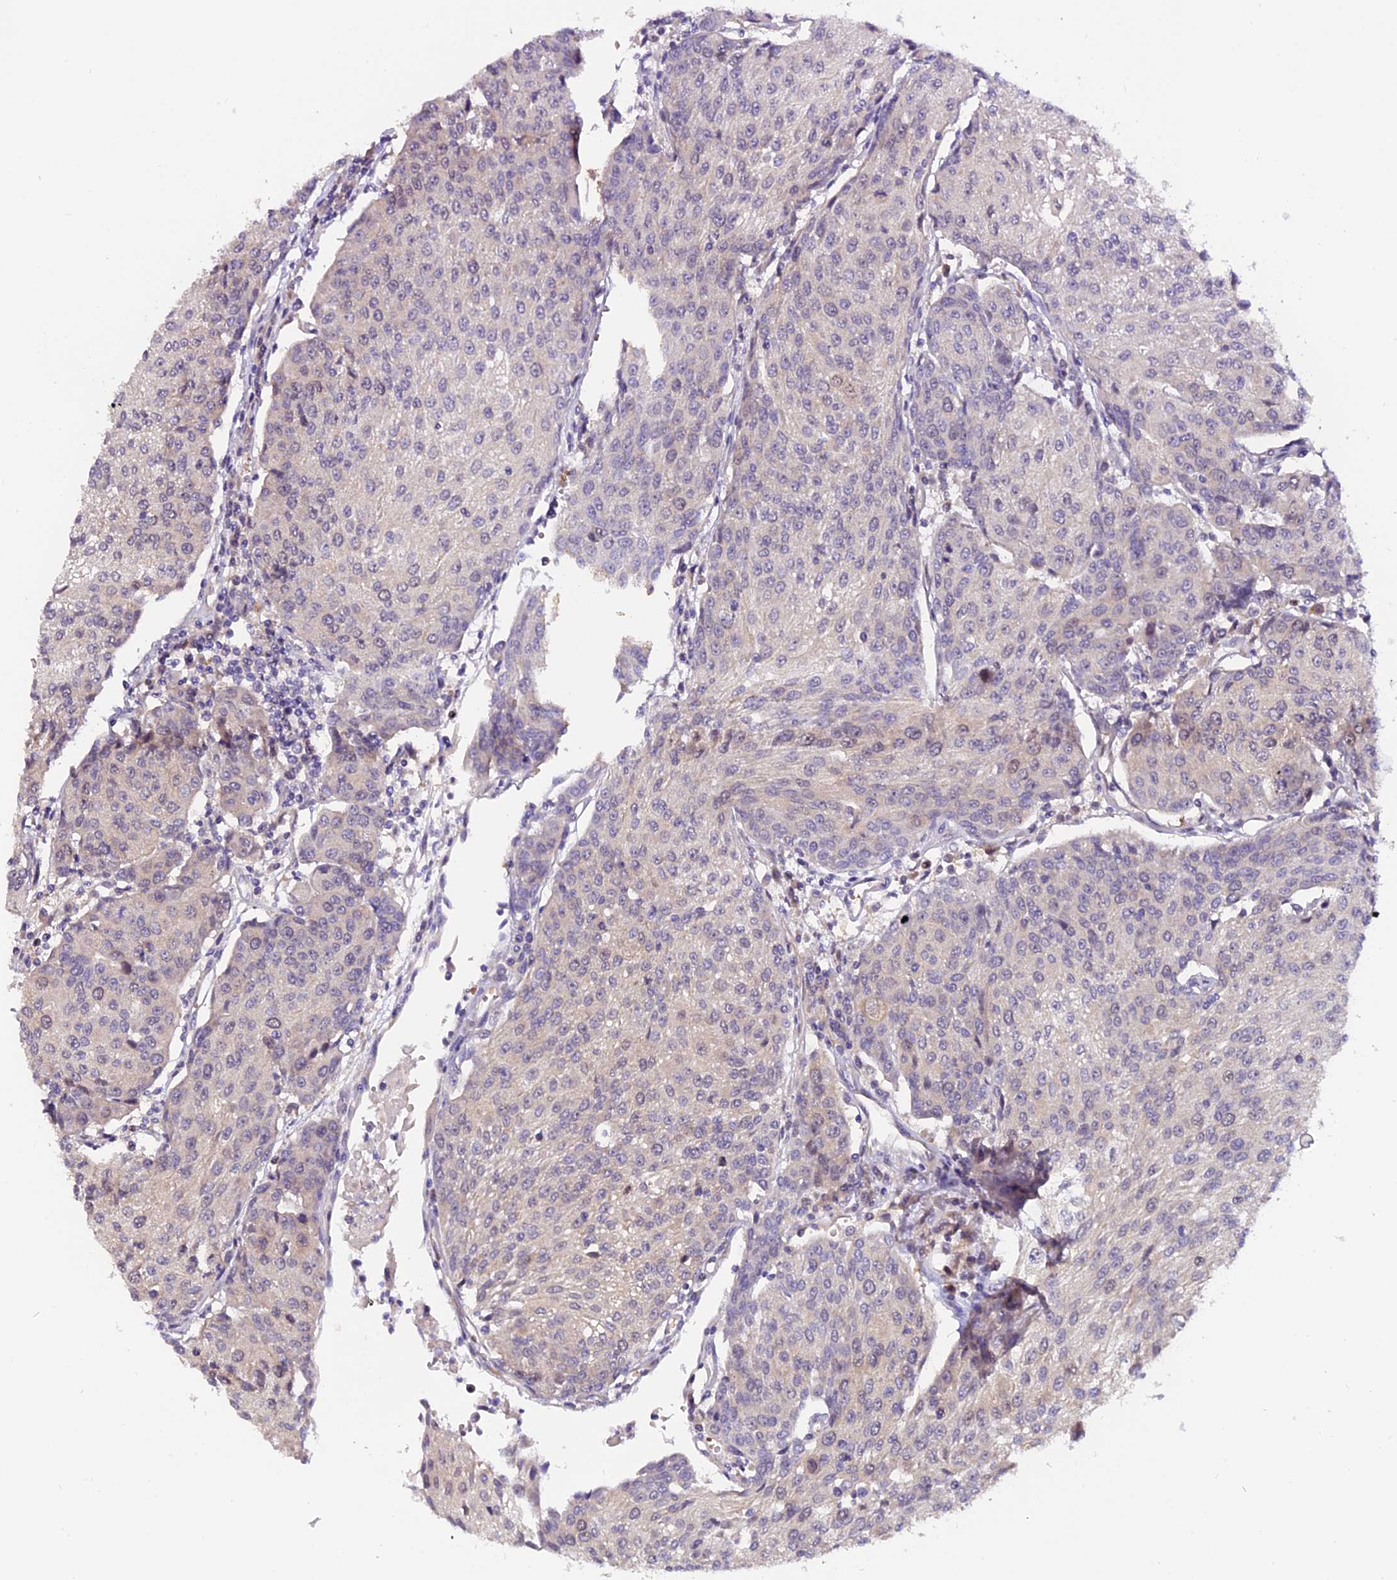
{"staining": {"intensity": "negative", "quantity": "none", "location": "none"}, "tissue": "urothelial cancer", "cell_type": "Tumor cells", "image_type": "cancer", "snomed": [{"axis": "morphology", "description": "Urothelial carcinoma, High grade"}, {"axis": "topography", "description": "Urinary bladder"}], "caption": "A photomicrograph of human urothelial cancer is negative for staining in tumor cells.", "gene": "C9orf40", "patient": {"sex": "female", "age": 85}}